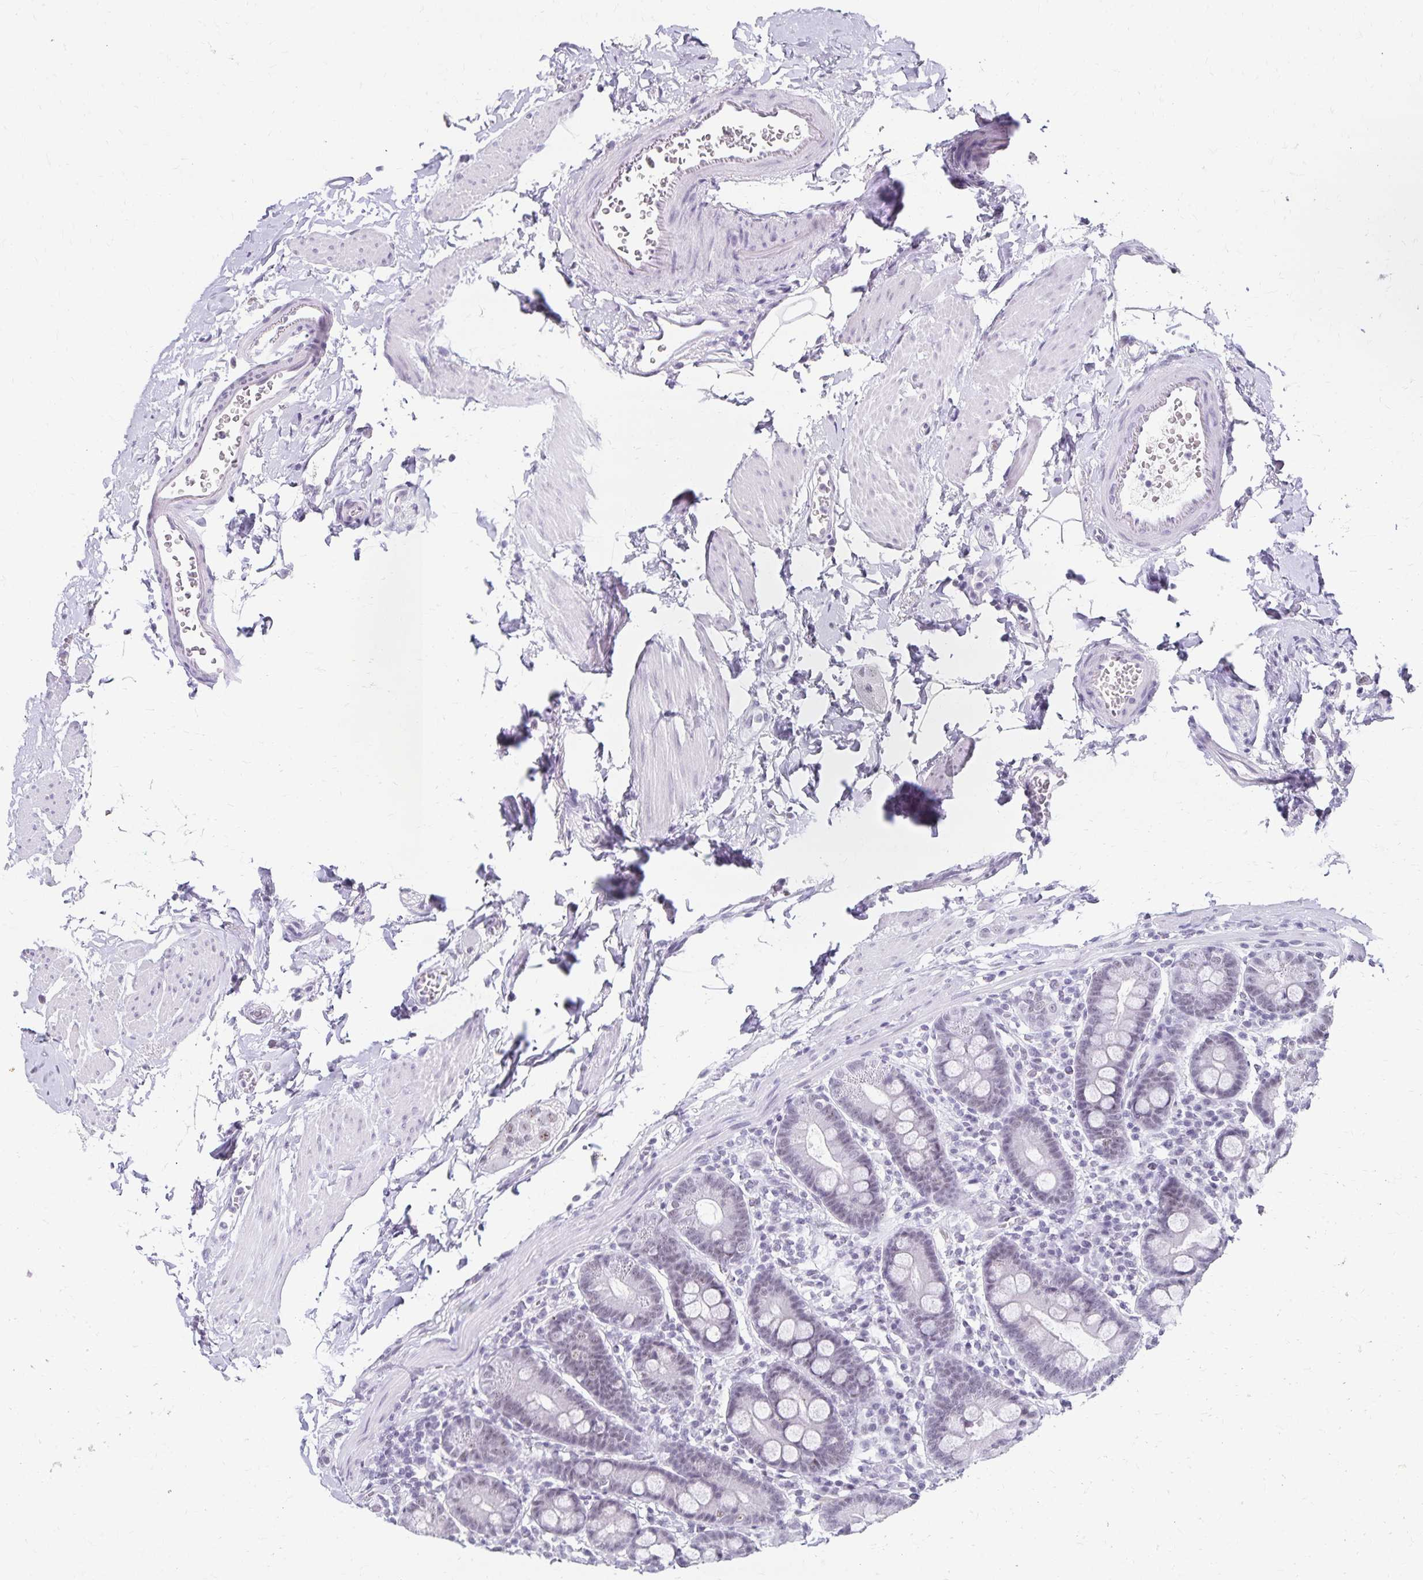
{"staining": {"intensity": "weak", "quantity": "25%-75%", "location": "nuclear"}, "tissue": "duodenum", "cell_type": "Glandular cells", "image_type": "normal", "snomed": [{"axis": "morphology", "description": "Normal tissue, NOS"}, {"axis": "topography", "description": "Pancreas"}, {"axis": "topography", "description": "Duodenum"}], "caption": "Immunohistochemistry of normal duodenum reveals low levels of weak nuclear expression in about 25%-75% of glandular cells.", "gene": "C20orf85", "patient": {"sex": "male", "age": 59}}